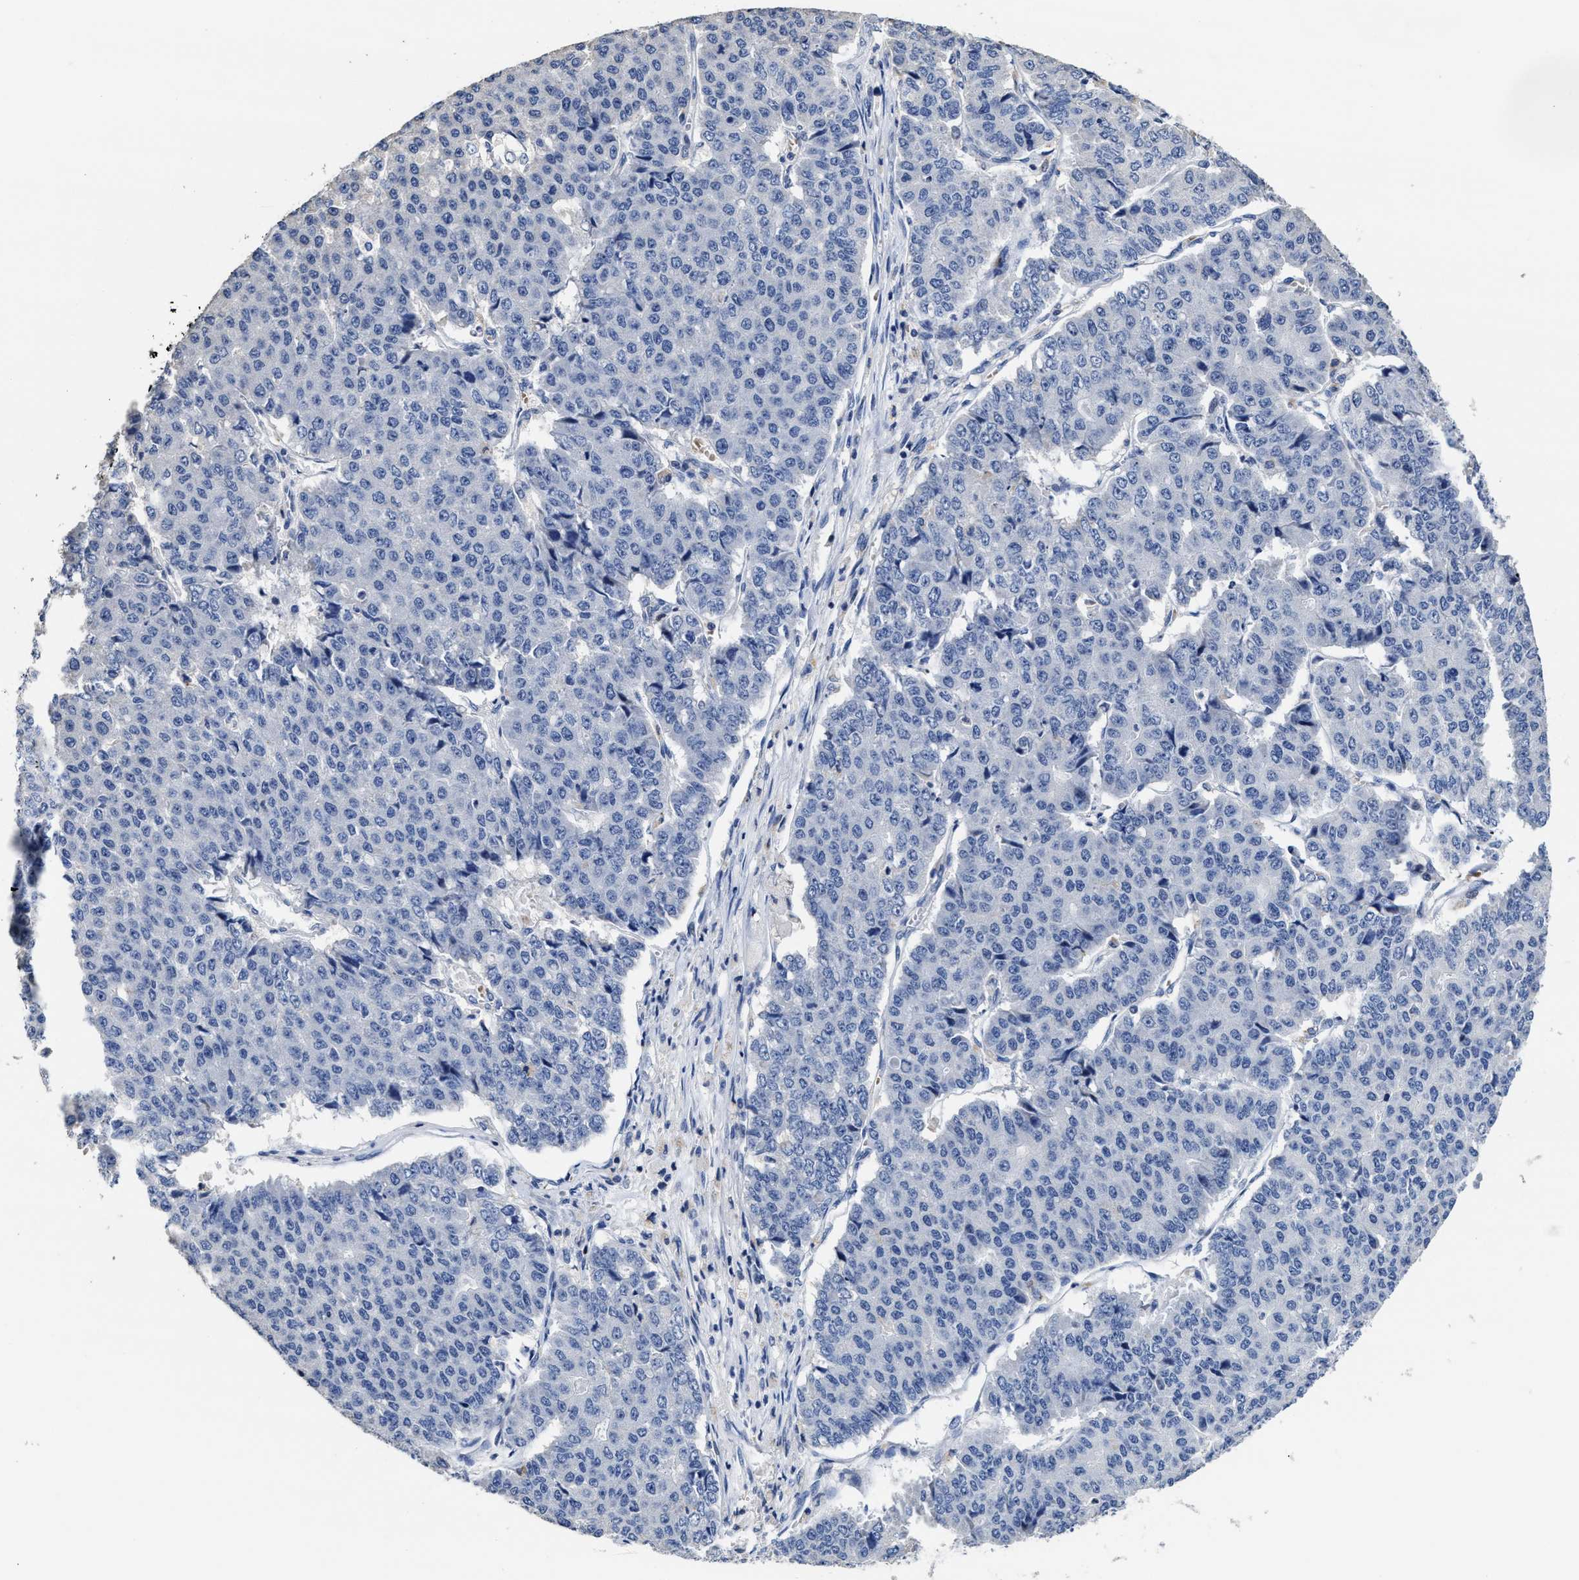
{"staining": {"intensity": "negative", "quantity": "none", "location": "none"}, "tissue": "pancreatic cancer", "cell_type": "Tumor cells", "image_type": "cancer", "snomed": [{"axis": "morphology", "description": "Adenocarcinoma, NOS"}, {"axis": "topography", "description": "Pancreas"}], "caption": "Tumor cells show no significant protein positivity in pancreatic cancer (adenocarcinoma).", "gene": "ZFAT", "patient": {"sex": "male", "age": 50}}